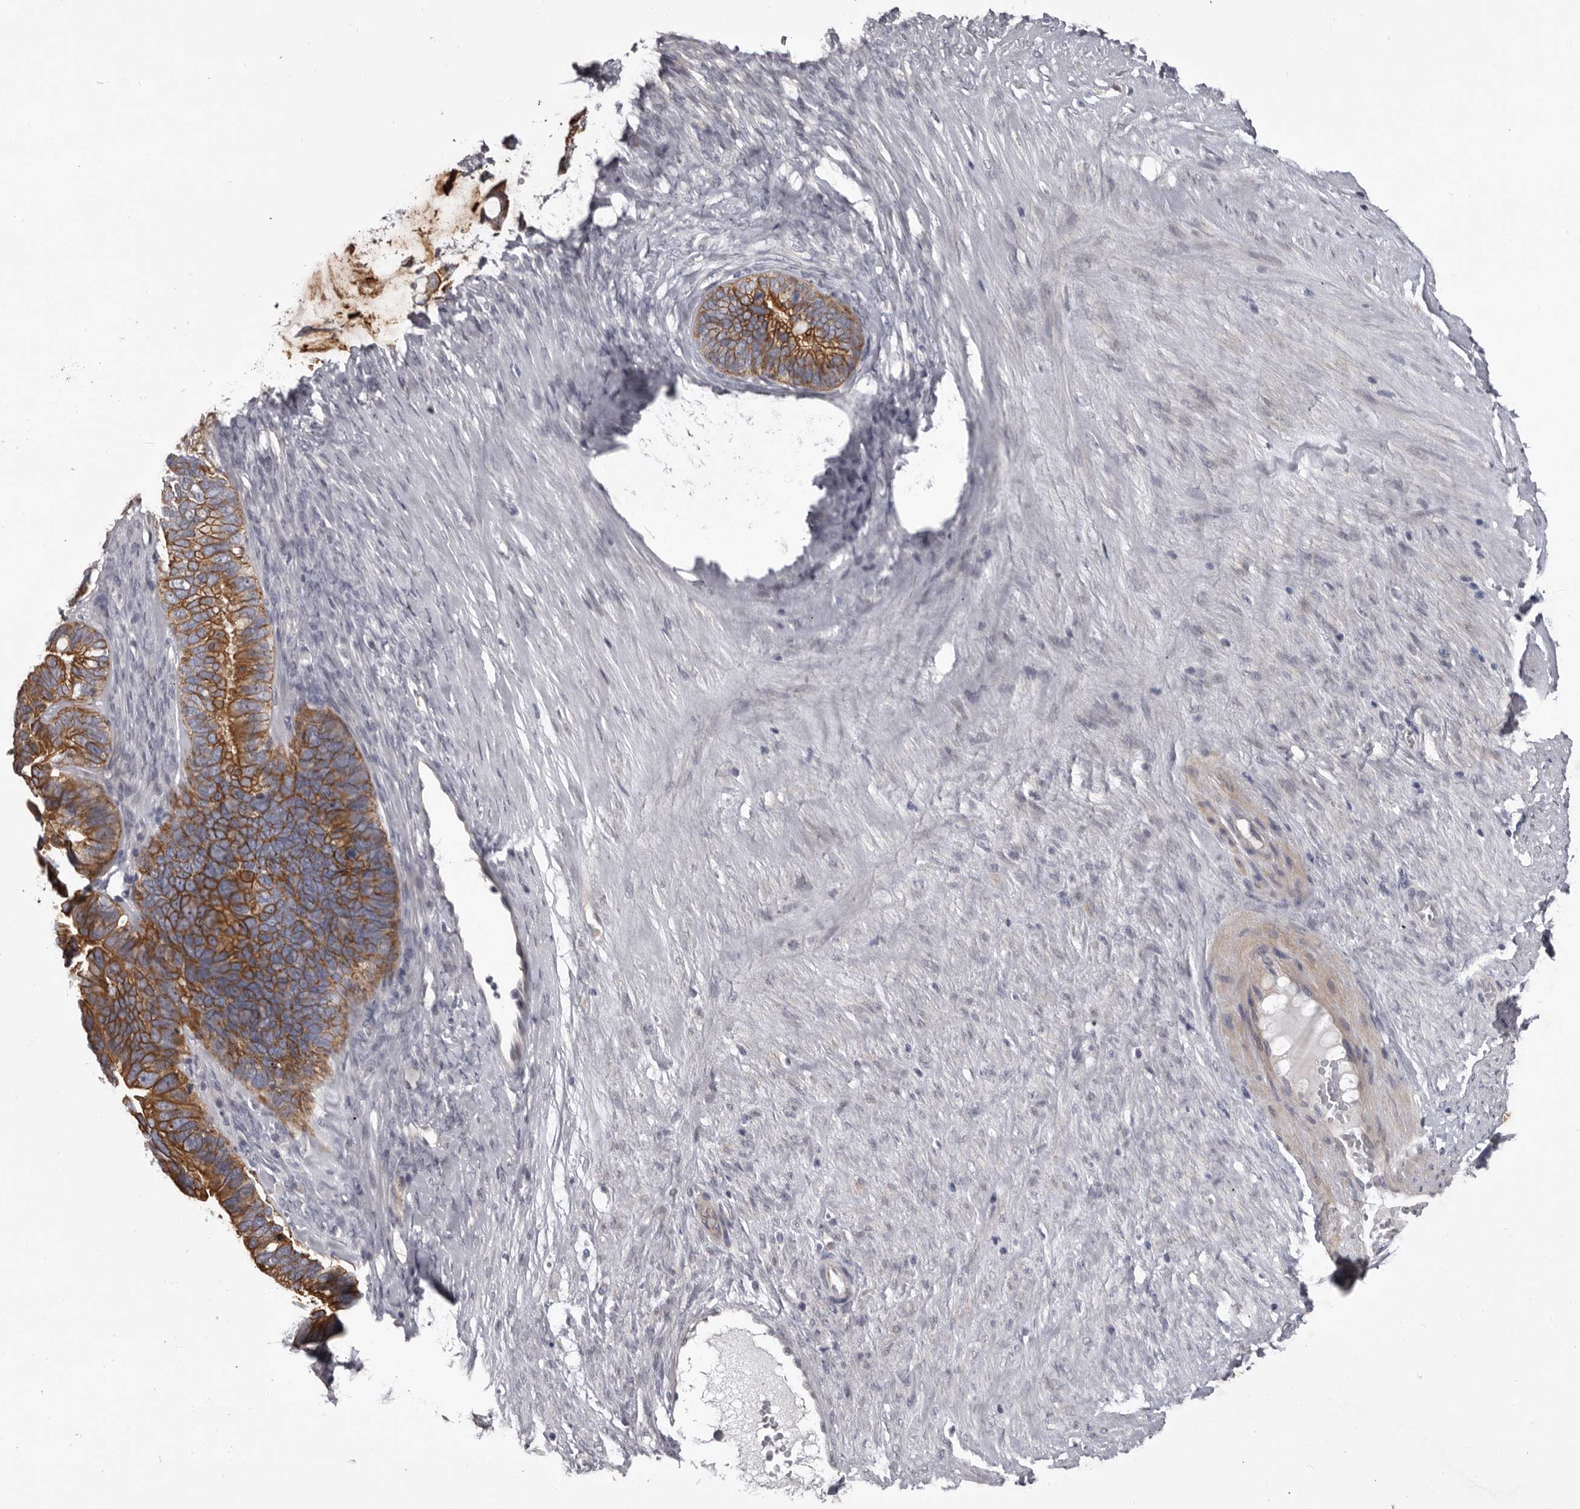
{"staining": {"intensity": "strong", "quantity": ">75%", "location": "cytoplasmic/membranous"}, "tissue": "ovarian cancer", "cell_type": "Tumor cells", "image_type": "cancer", "snomed": [{"axis": "morphology", "description": "Cystadenocarcinoma, serous, NOS"}, {"axis": "topography", "description": "Ovary"}], "caption": "The histopathology image reveals immunohistochemical staining of serous cystadenocarcinoma (ovarian). There is strong cytoplasmic/membranous expression is appreciated in about >75% of tumor cells. (Stains: DAB (3,3'-diaminobenzidine) in brown, nuclei in blue, Microscopy: brightfield microscopy at high magnification).", "gene": "LPAR6", "patient": {"sex": "female", "age": 56}}